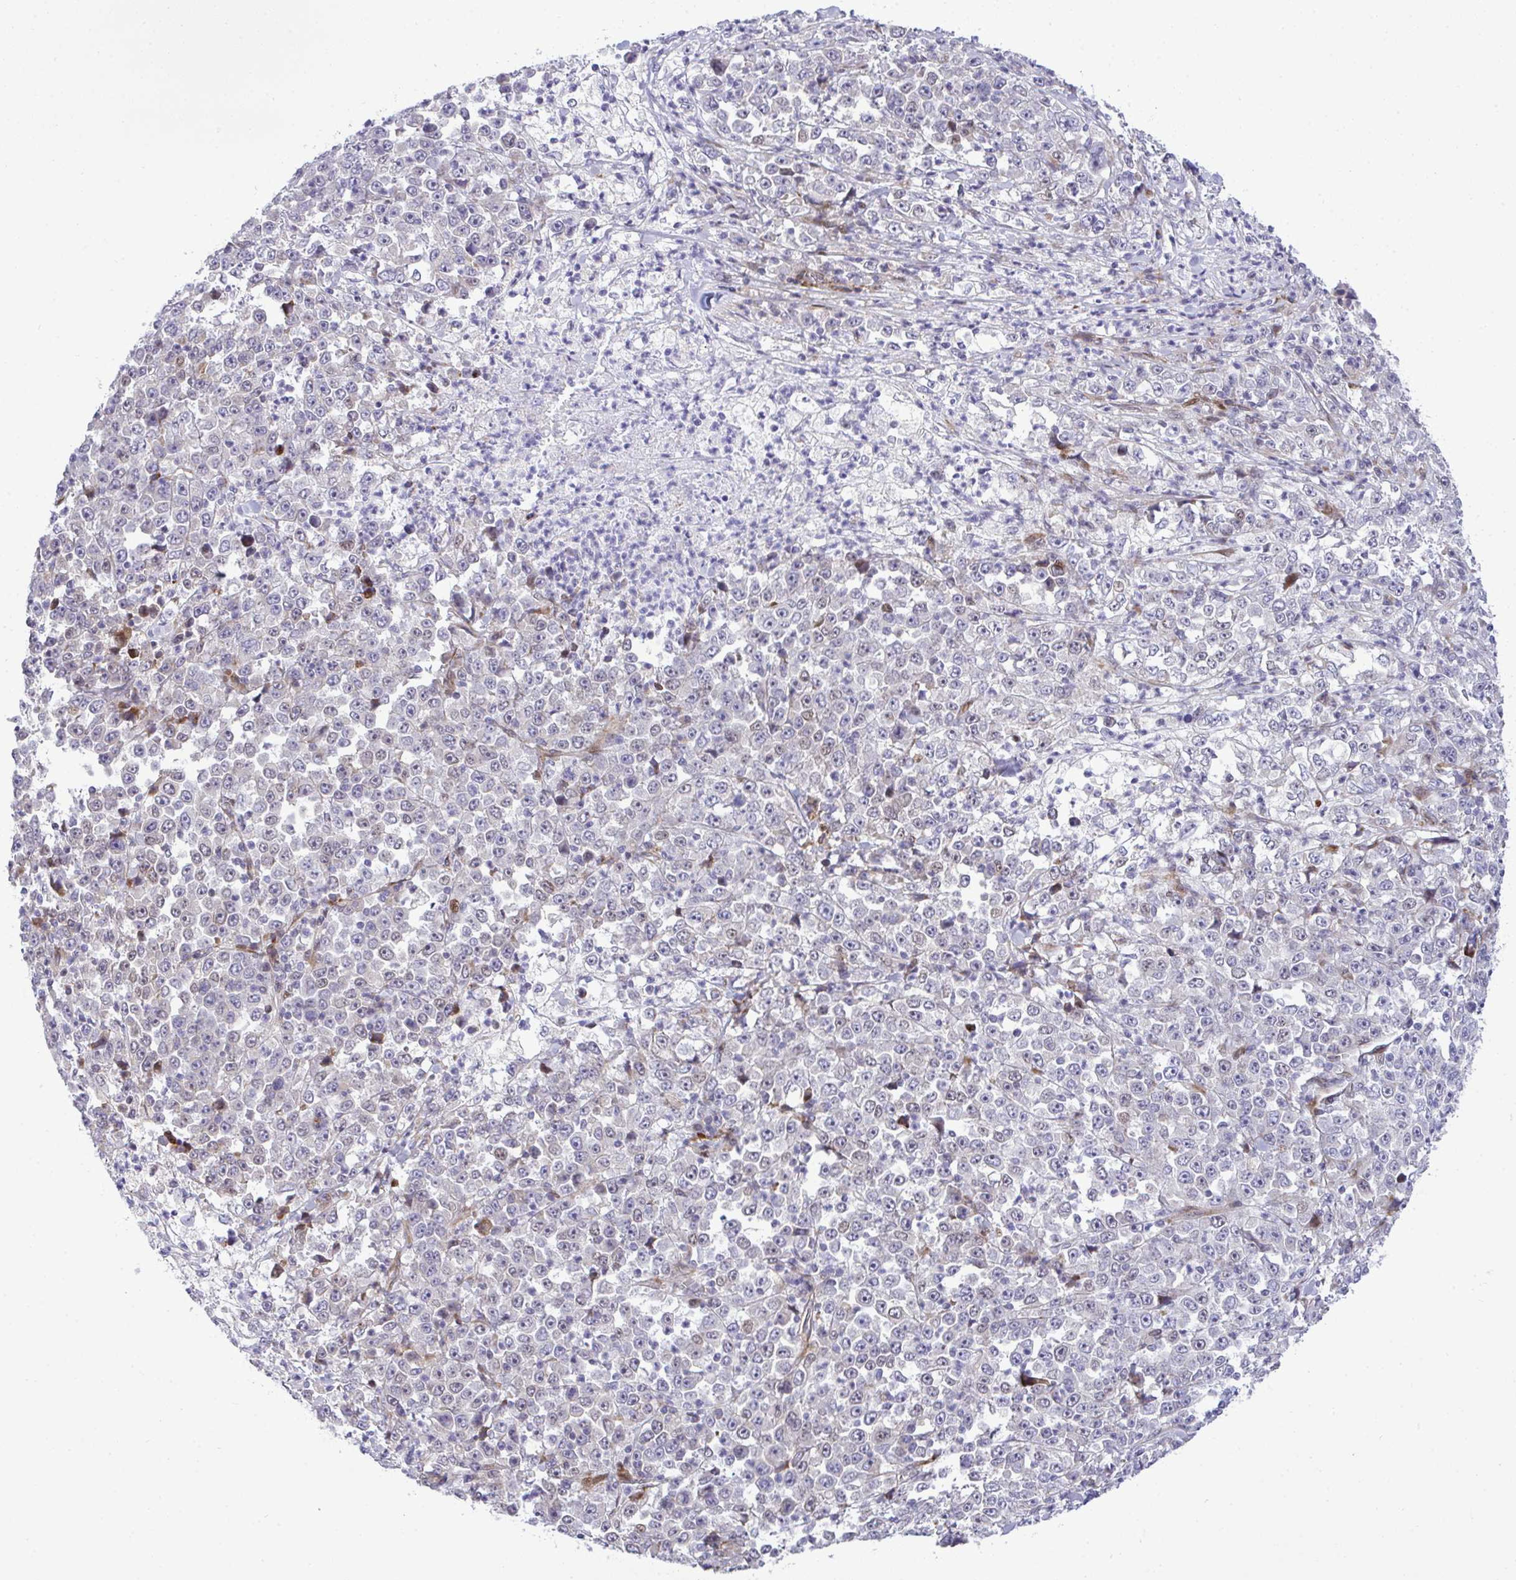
{"staining": {"intensity": "negative", "quantity": "none", "location": "none"}, "tissue": "stomach cancer", "cell_type": "Tumor cells", "image_type": "cancer", "snomed": [{"axis": "morphology", "description": "Normal tissue, NOS"}, {"axis": "morphology", "description": "Adenocarcinoma, NOS"}, {"axis": "topography", "description": "Stomach, upper"}, {"axis": "topography", "description": "Stomach"}], "caption": "Histopathology image shows no protein expression in tumor cells of stomach cancer tissue. Brightfield microscopy of IHC stained with DAB (3,3'-diaminobenzidine) (brown) and hematoxylin (blue), captured at high magnification.", "gene": "CASTOR2", "patient": {"sex": "male", "age": 59}}